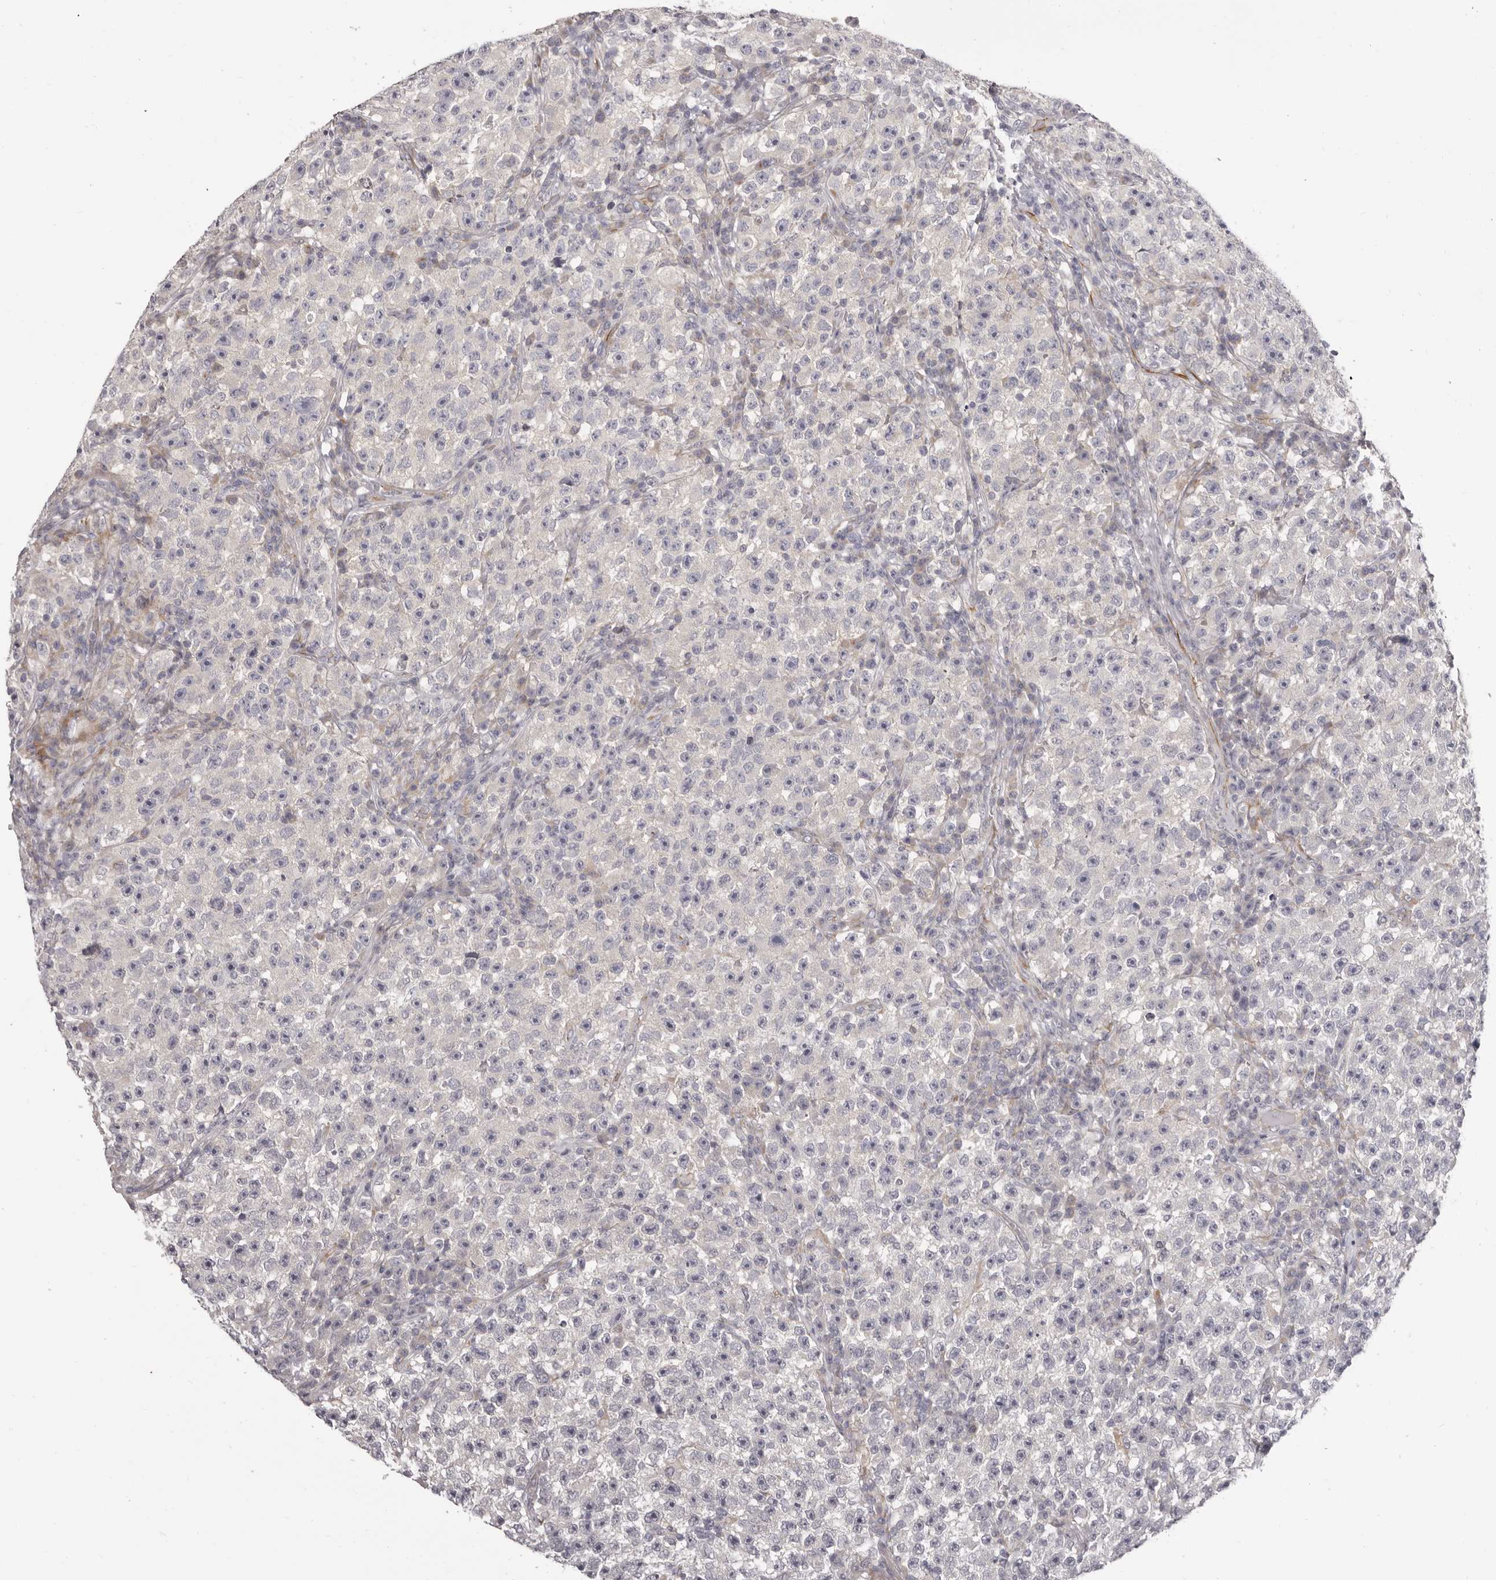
{"staining": {"intensity": "negative", "quantity": "none", "location": "none"}, "tissue": "testis cancer", "cell_type": "Tumor cells", "image_type": "cancer", "snomed": [{"axis": "morphology", "description": "Seminoma, NOS"}, {"axis": "topography", "description": "Testis"}], "caption": "The photomicrograph exhibits no staining of tumor cells in testis cancer (seminoma). (Immunohistochemistry, brightfield microscopy, high magnification).", "gene": "OTUD3", "patient": {"sex": "male", "age": 22}}